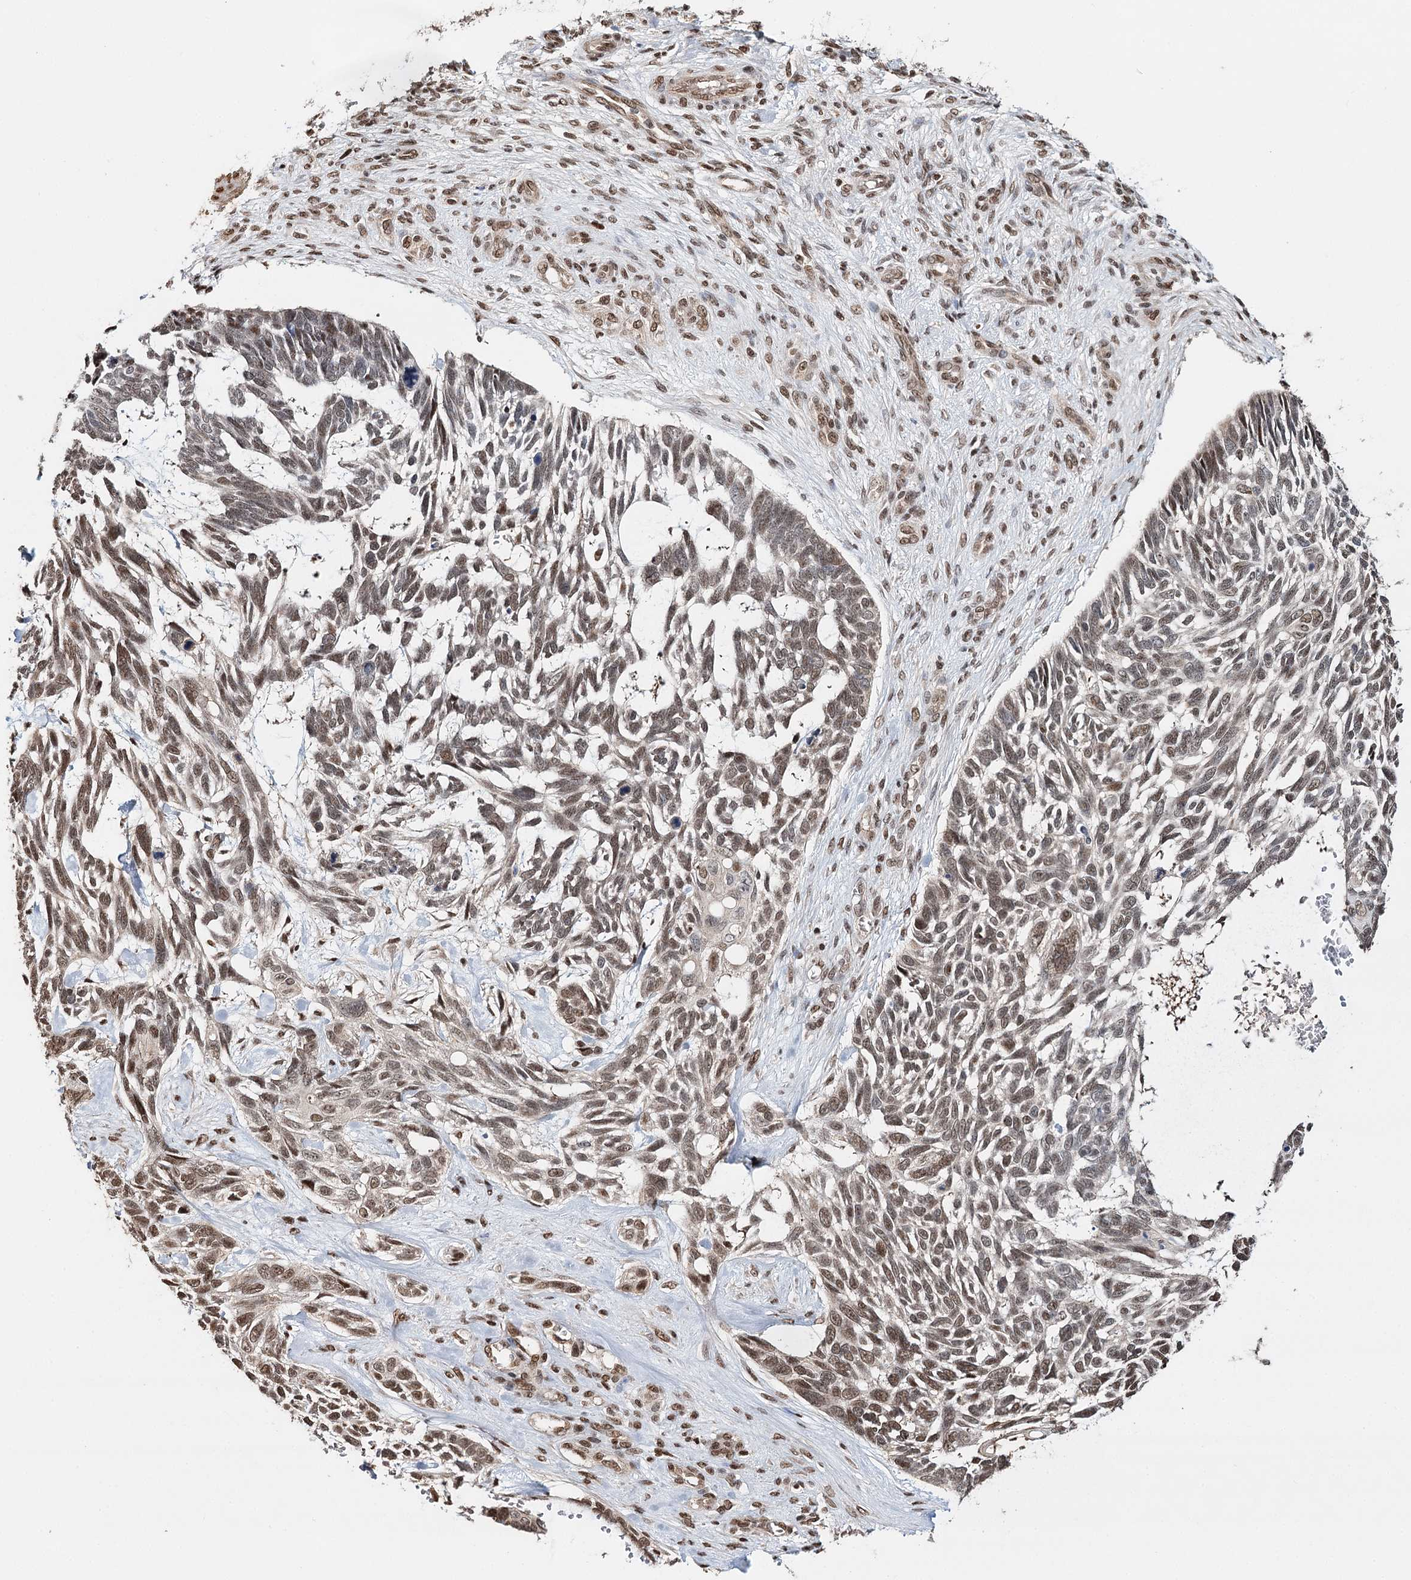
{"staining": {"intensity": "moderate", "quantity": ">75%", "location": "nuclear"}, "tissue": "skin cancer", "cell_type": "Tumor cells", "image_type": "cancer", "snomed": [{"axis": "morphology", "description": "Basal cell carcinoma"}, {"axis": "topography", "description": "Skin"}], "caption": "High-magnification brightfield microscopy of skin cancer (basal cell carcinoma) stained with DAB (3,3'-diaminobenzidine) (brown) and counterstained with hematoxylin (blue). tumor cells exhibit moderate nuclear staining is identified in about>75% of cells.", "gene": "RPS27A", "patient": {"sex": "male", "age": 88}}